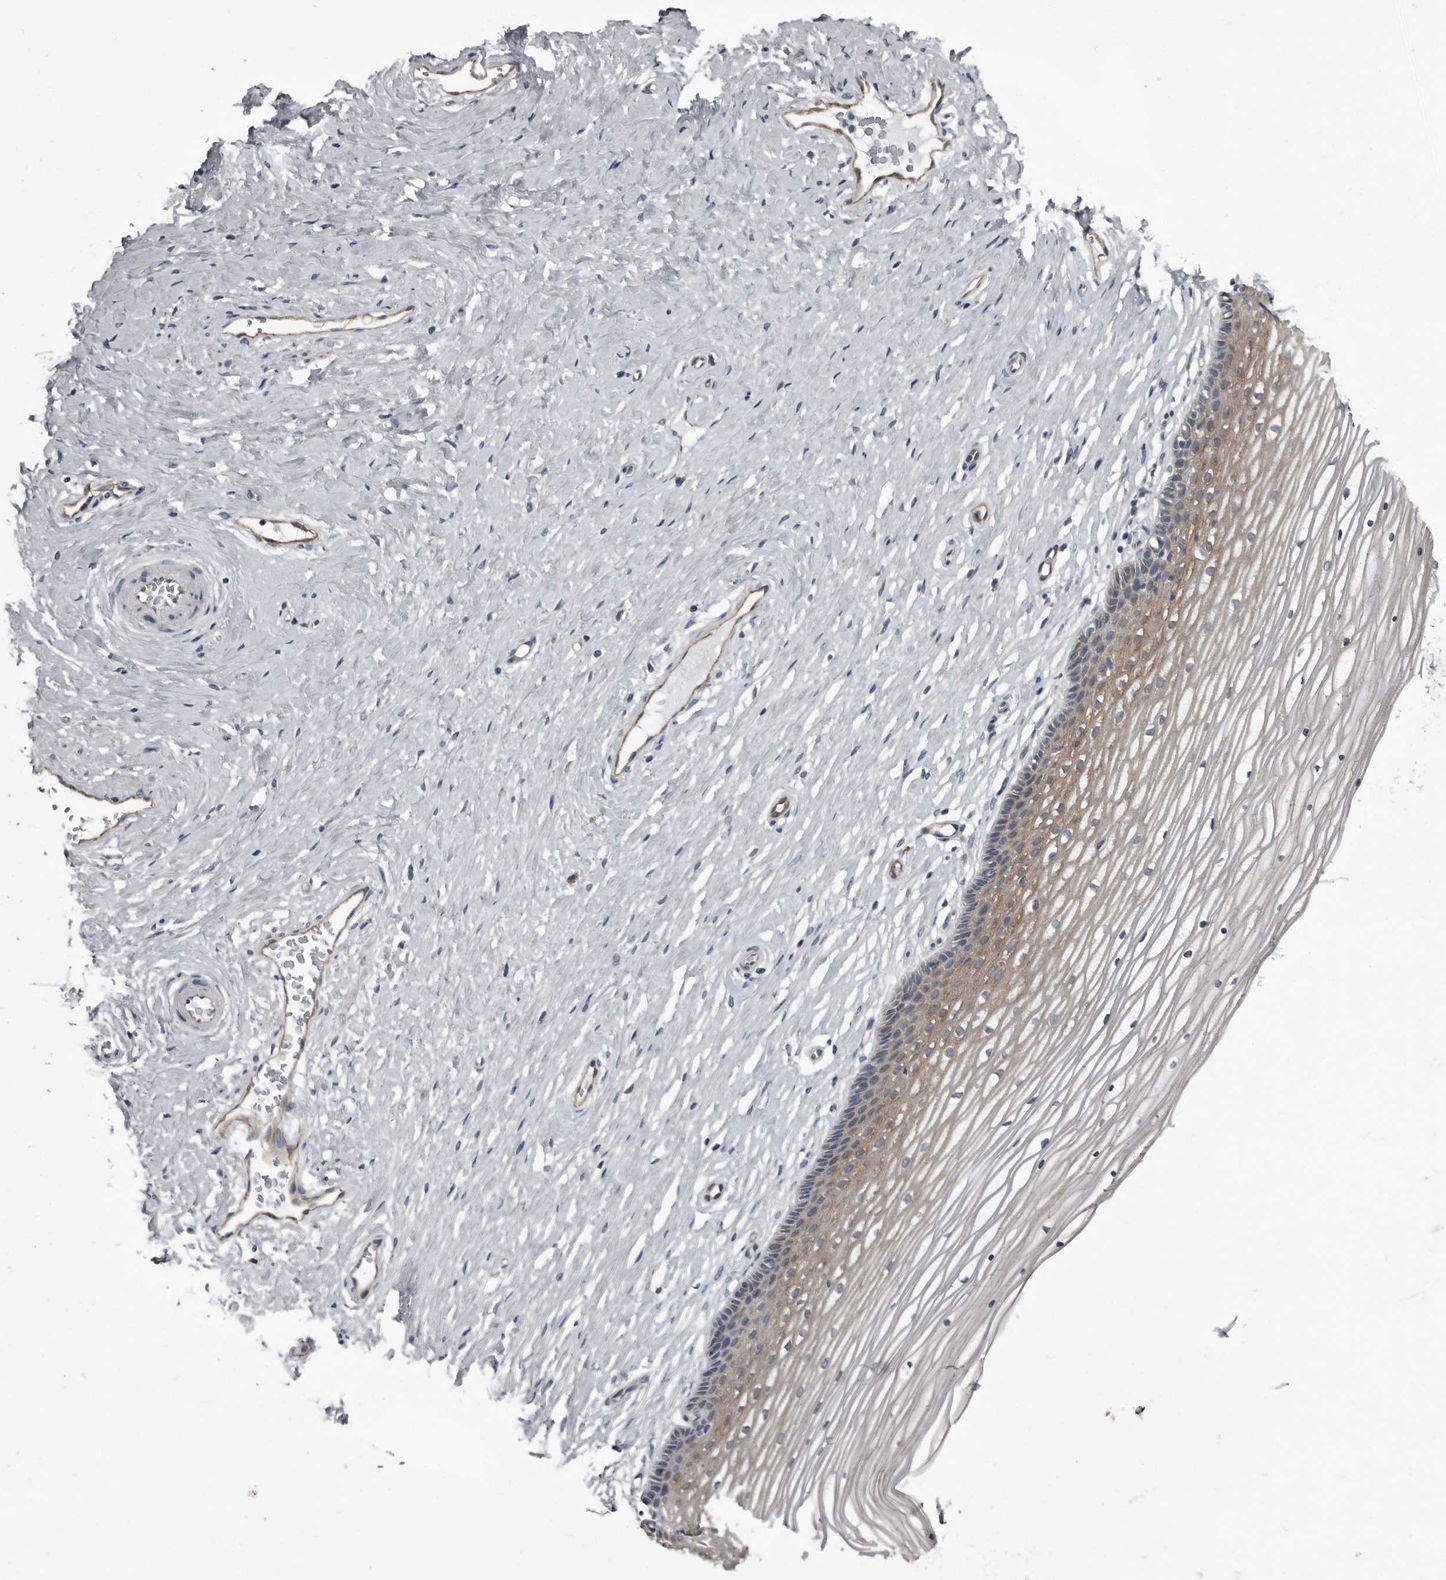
{"staining": {"intensity": "moderate", "quantity": "25%-75%", "location": "cytoplasmic/membranous"}, "tissue": "vagina", "cell_type": "Squamous epithelial cells", "image_type": "normal", "snomed": [{"axis": "morphology", "description": "Normal tissue, NOS"}, {"axis": "topography", "description": "Vagina"}, {"axis": "topography", "description": "Cervix"}], "caption": "This image demonstrates immunohistochemistry (IHC) staining of normal human vagina, with medium moderate cytoplasmic/membranous expression in about 25%-75% of squamous epithelial cells.", "gene": "TPD52L1", "patient": {"sex": "female", "age": 40}}